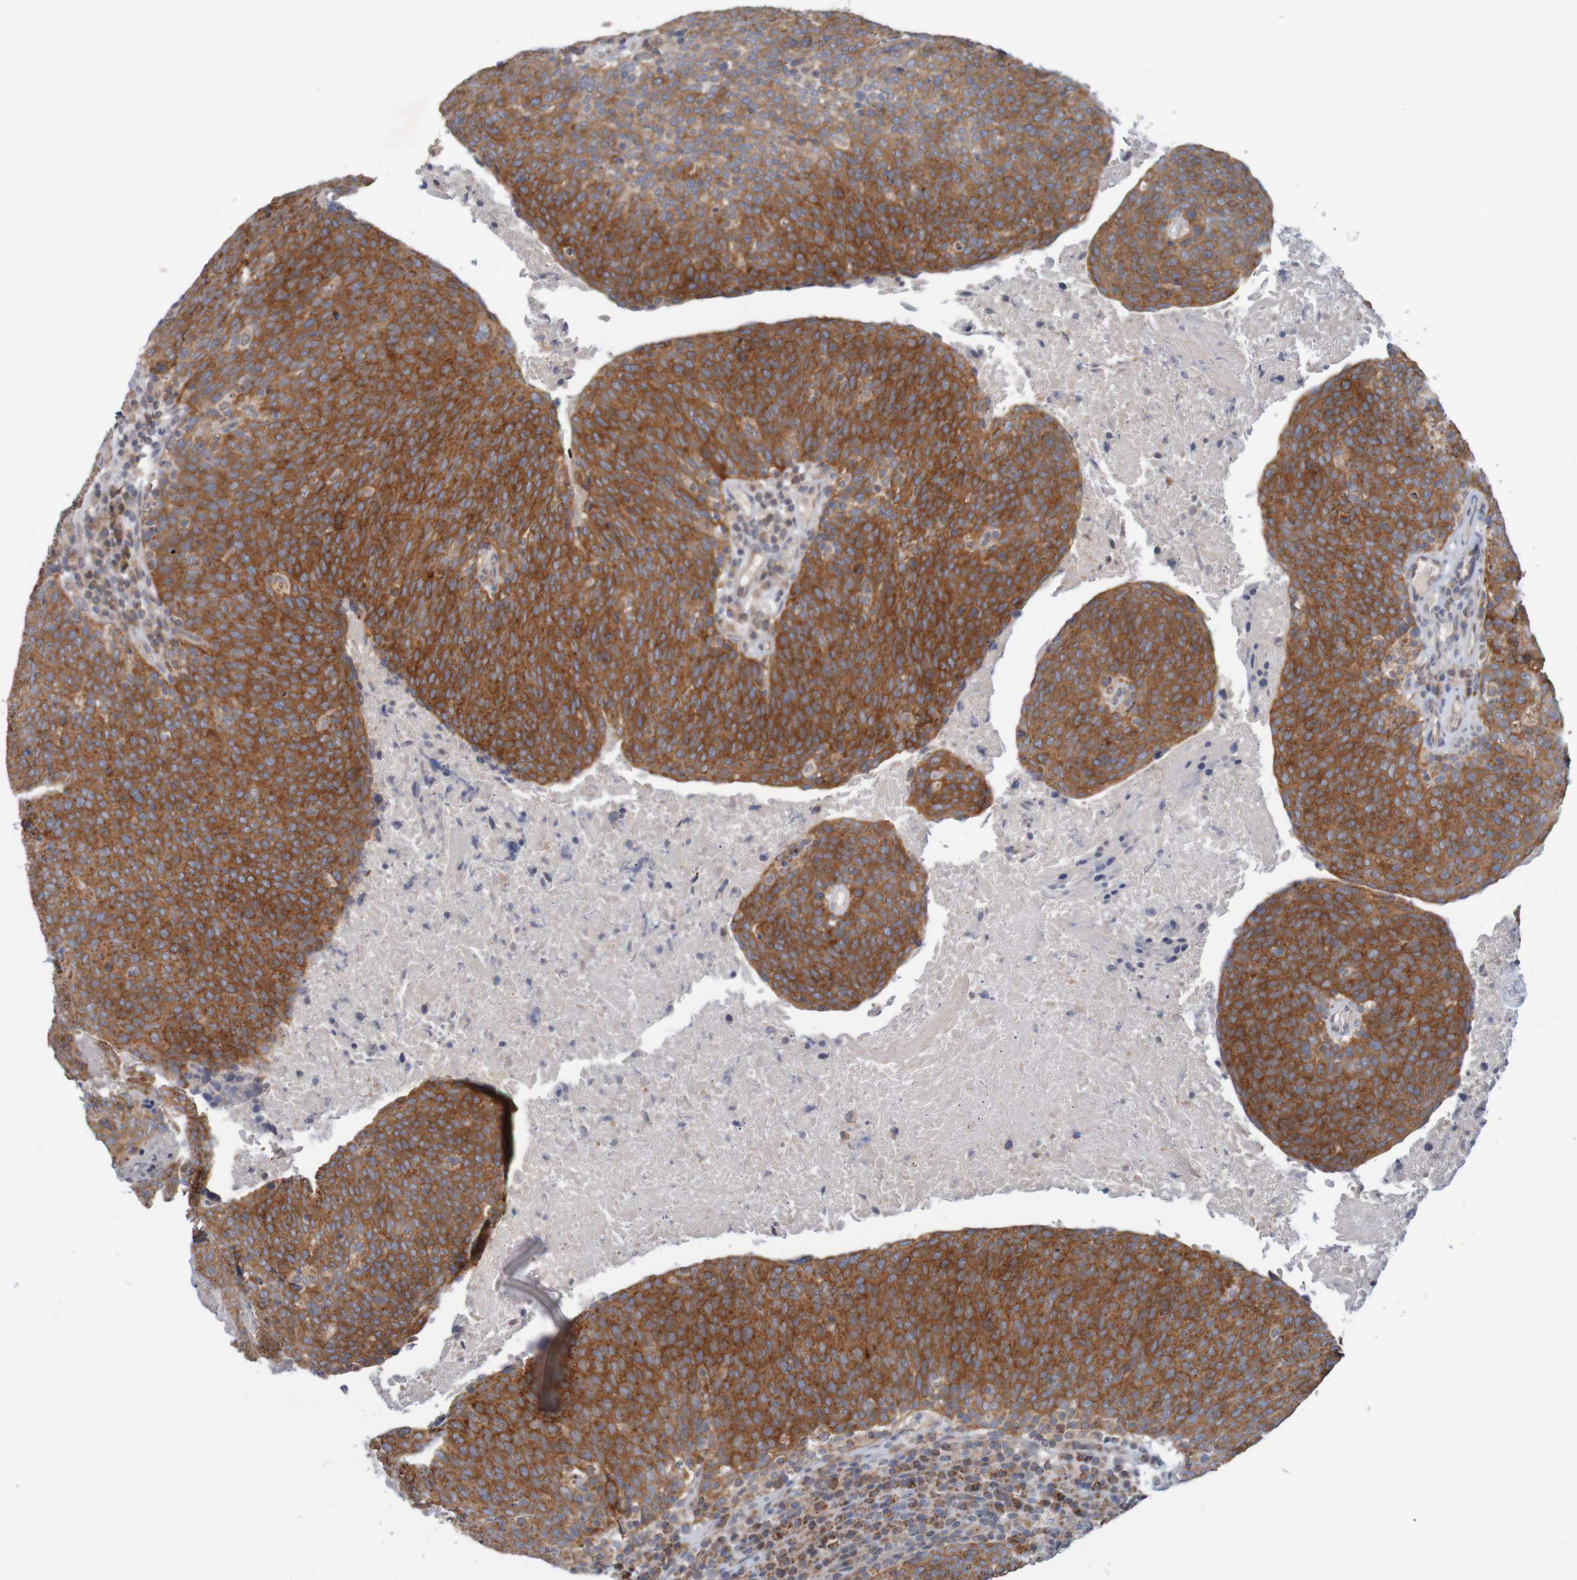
{"staining": {"intensity": "strong", "quantity": ">75%", "location": "cytoplasmic/membranous"}, "tissue": "head and neck cancer", "cell_type": "Tumor cells", "image_type": "cancer", "snomed": [{"axis": "morphology", "description": "Squamous cell carcinoma, NOS"}, {"axis": "morphology", "description": "Squamous cell carcinoma, metastatic, NOS"}, {"axis": "topography", "description": "Lymph node"}, {"axis": "topography", "description": "Head-Neck"}], "caption": "Brown immunohistochemical staining in human head and neck cancer (squamous cell carcinoma) reveals strong cytoplasmic/membranous staining in about >75% of tumor cells. (DAB (3,3'-diaminobenzidine) IHC, brown staining for protein, blue staining for nuclei).", "gene": "NAV2", "patient": {"sex": "male", "age": 62}}